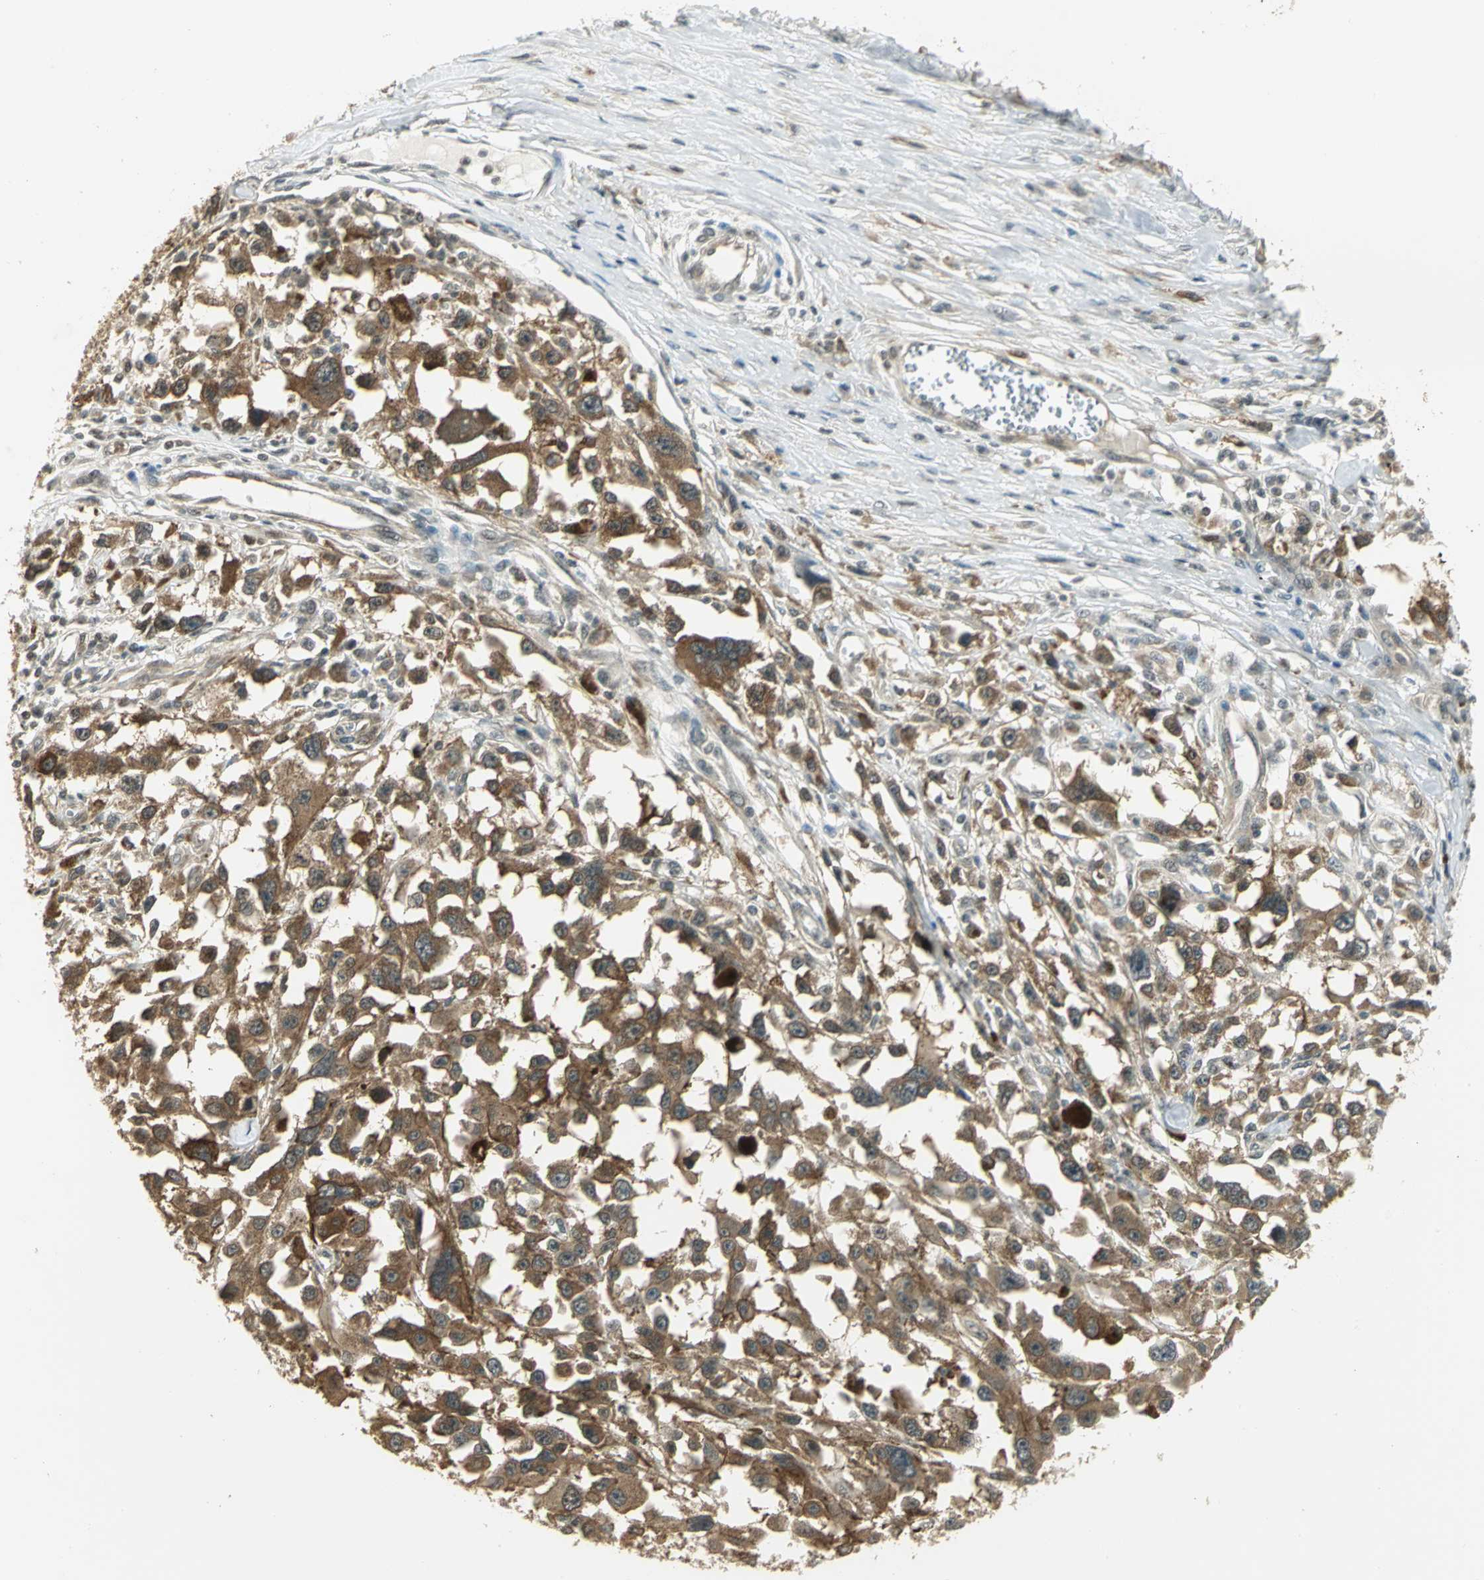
{"staining": {"intensity": "moderate", "quantity": ">75%", "location": "cytoplasmic/membranous"}, "tissue": "melanoma", "cell_type": "Tumor cells", "image_type": "cancer", "snomed": [{"axis": "morphology", "description": "Malignant melanoma, Metastatic site"}, {"axis": "topography", "description": "Lymph node"}], "caption": "Human malignant melanoma (metastatic site) stained for a protein (brown) demonstrates moderate cytoplasmic/membranous positive expression in approximately >75% of tumor cells.", "gene": "CDC34", "patient": {"sex": "male", "age": 59}}